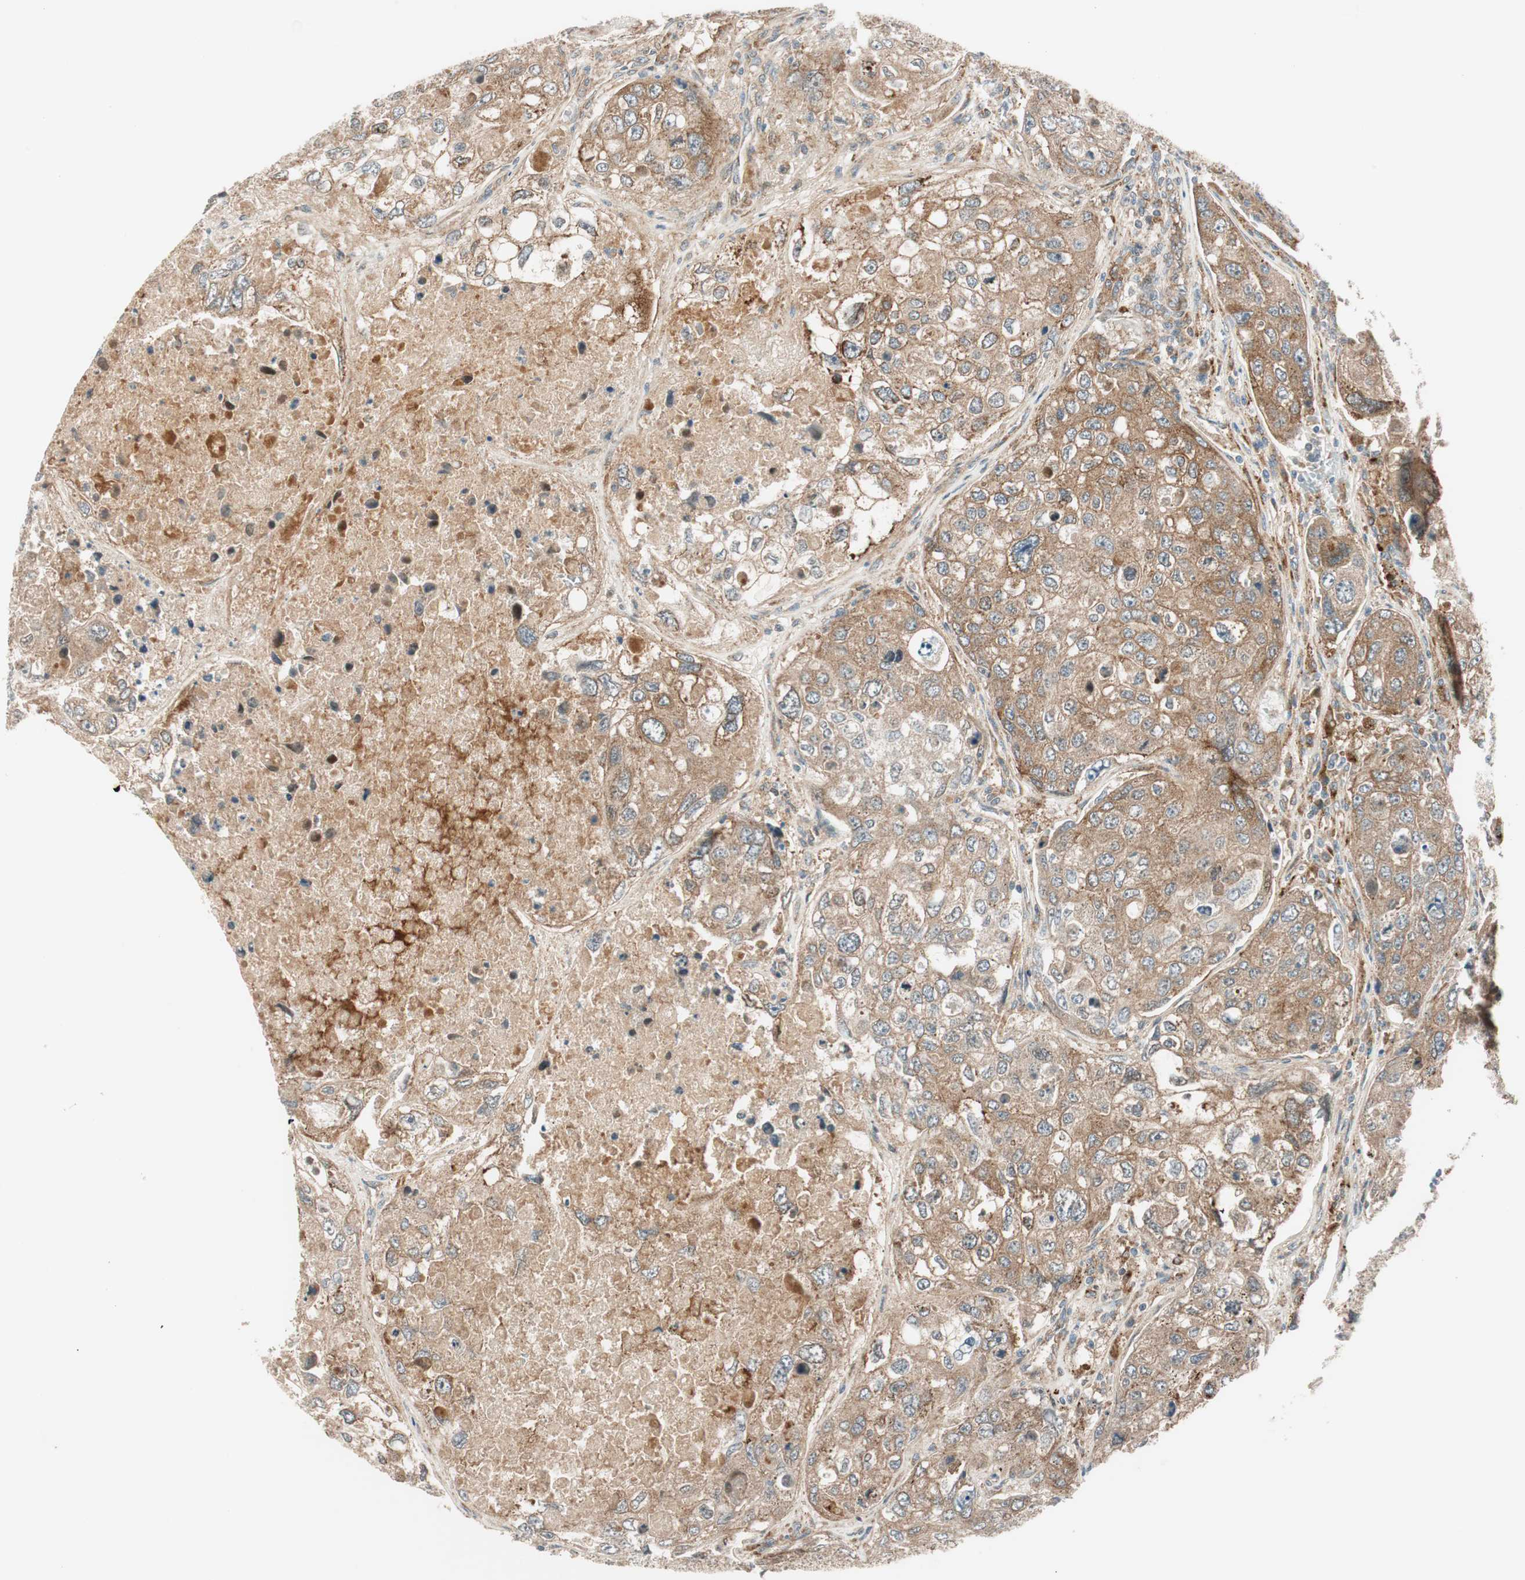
{"staining": {"intensity": "strong", "quantity": ">75%", "location": "cytoplasmic/membranous"}, "tissue": "urothelial cancer", "cell_type": "Tumor cells", "image_type": "cancer", "snomed": [{"axis": "morphology", "description": "Urothelial carcinoma, High grade"}, {"axis": "topography", "description": "Lymph node"}, {"axis": "topography", "description": "Urinary bladder"}], "caption": "Urothelial carcinoma (high-grade) tissue shows strong cytoplasmic/membranous staining in about >75% of tumor cells, visualized by immunohistochemistry. (DAB (3,3'-diaminobenzidine) IHC, brown staining for protein, blue staining for nuclei).", "gene": "ABI1", "patient": {"sex": "male", "age": 51}}